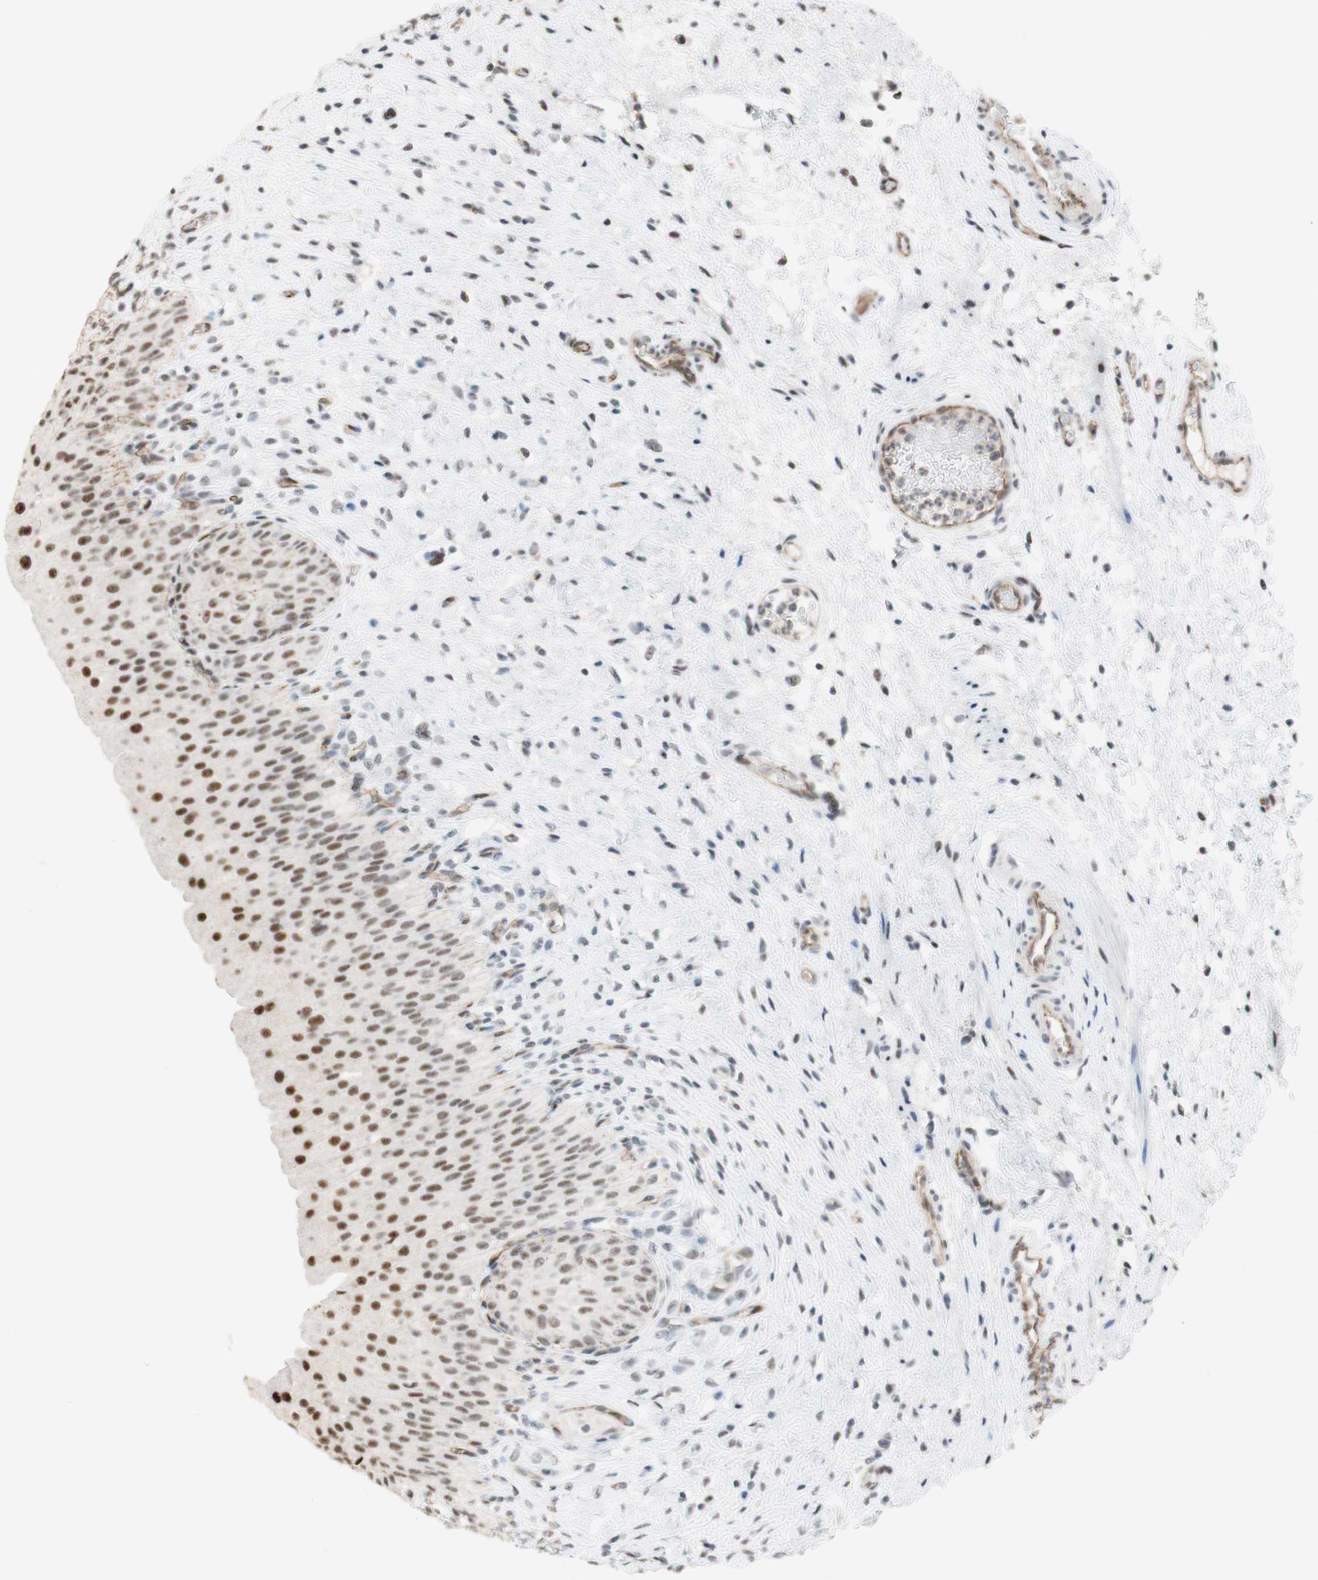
{"staining": {"intensity": "strong", "quantity": ">75%", "location": "nuclear"}, "tissue": "urinary bladder", "cell_type": "Urothelial cells", "image_type": "normal", "snomed": [{"axis": "morphology", "description": "Normal tissue, NOS"}, {"axis": "morphology", "description": "Urothelial carcinoma, High grade"}, {"axis": "topography", "description": "Urinary bladder"}], "caption": "Immunohistochemical staining of normal urinary bladder reveals >75% levels of strong nuclear protein positivity in about >75% of urothelial cells. (Stains: DAB (3,3'-diaminobenzidine) in brown, nuclei in blue, Microscopy: brightfield microscopy at high magnification).", "gene": "SAP18", "patient": {"sex": "male", "age": 46}}